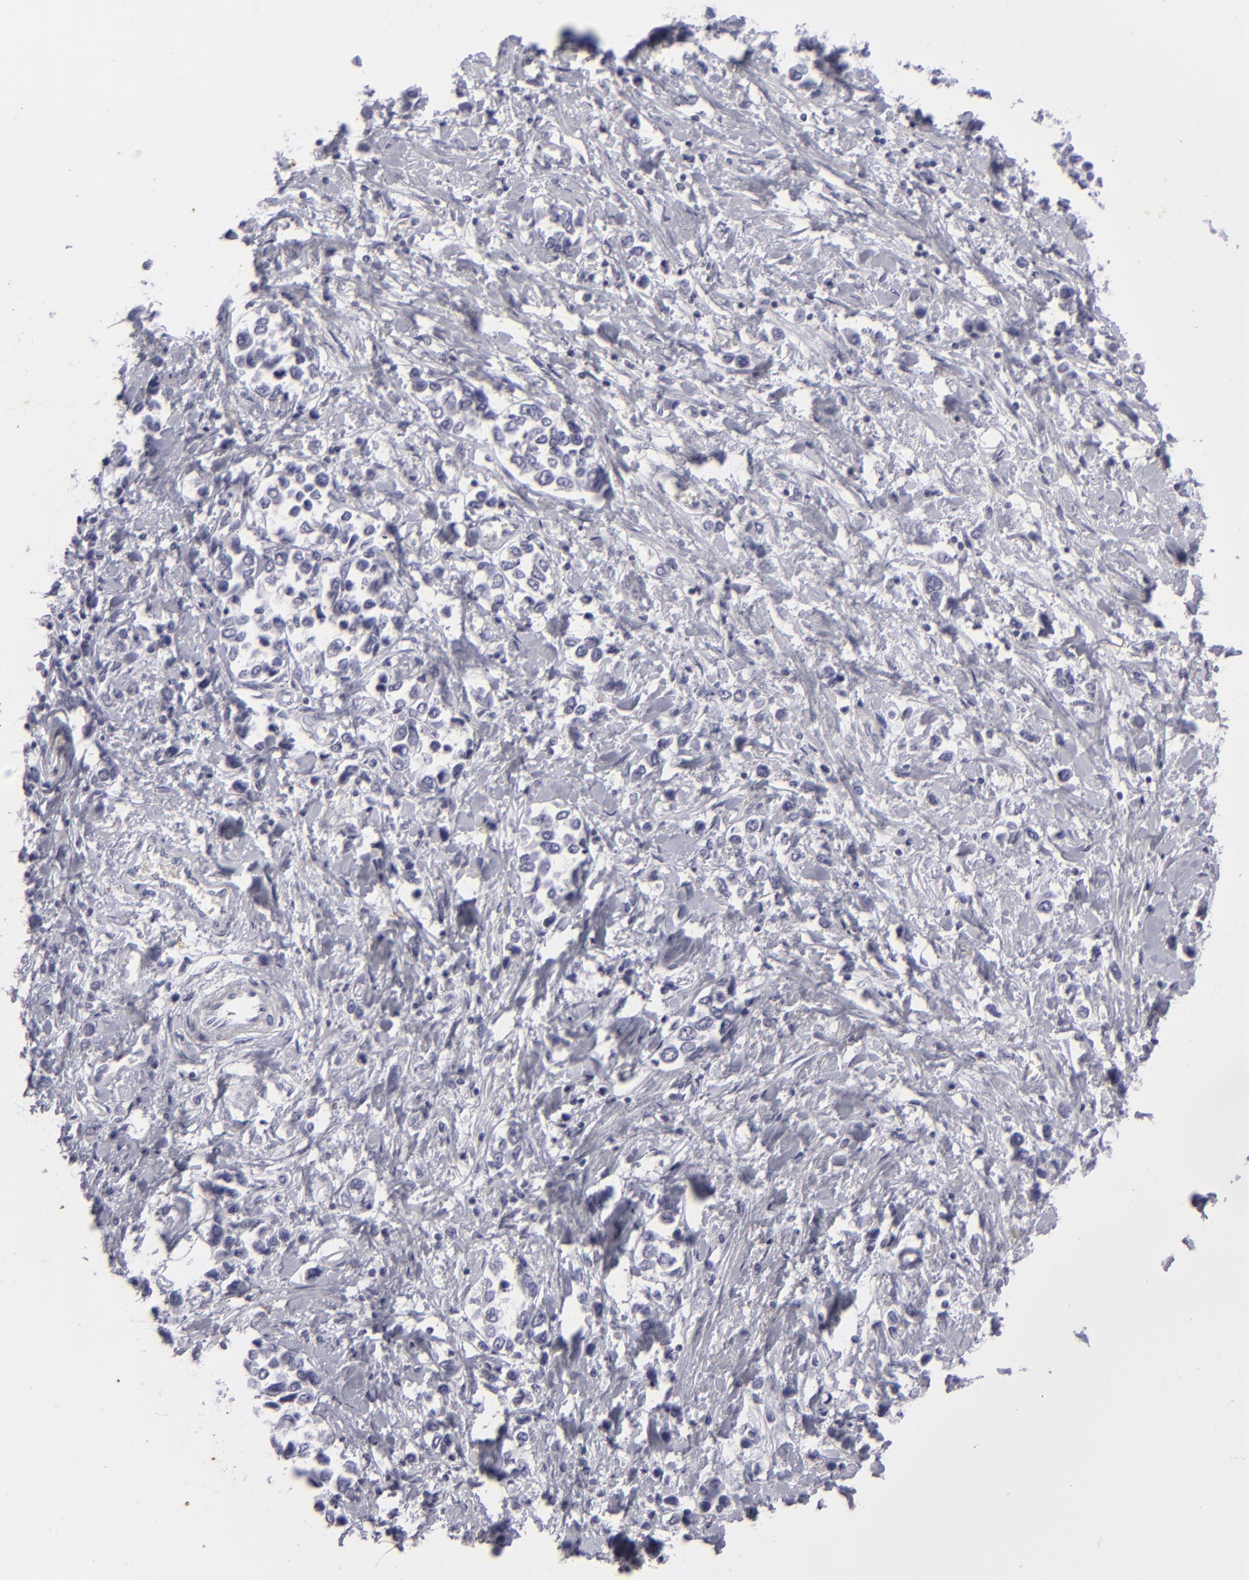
{"staining": {"intensity": "negative", "quantity": "none", "location": "none"}, "tissue": "stomach cancer", "cell_type": "Tumor cells", "image_type": "cancer", "snomed": [{"axis": "morphology", "description": "Adenocarcinoma, NOS"}, {"axis": "topography", "description": "Stomach, upper"}], "caption": "The photomicrograph demonstrates no staining of tumor cells in stomach cancer (adenocarcinoma). Brightfield microscopy of immunohistochemistry (IHC) stained with DAB (3,3'-diaminobenzidine) (brown) and hematoxylin (blue), captured at high magnification.", "gene": "KRT1", "patient": {"sex": "male", "age": 76}}